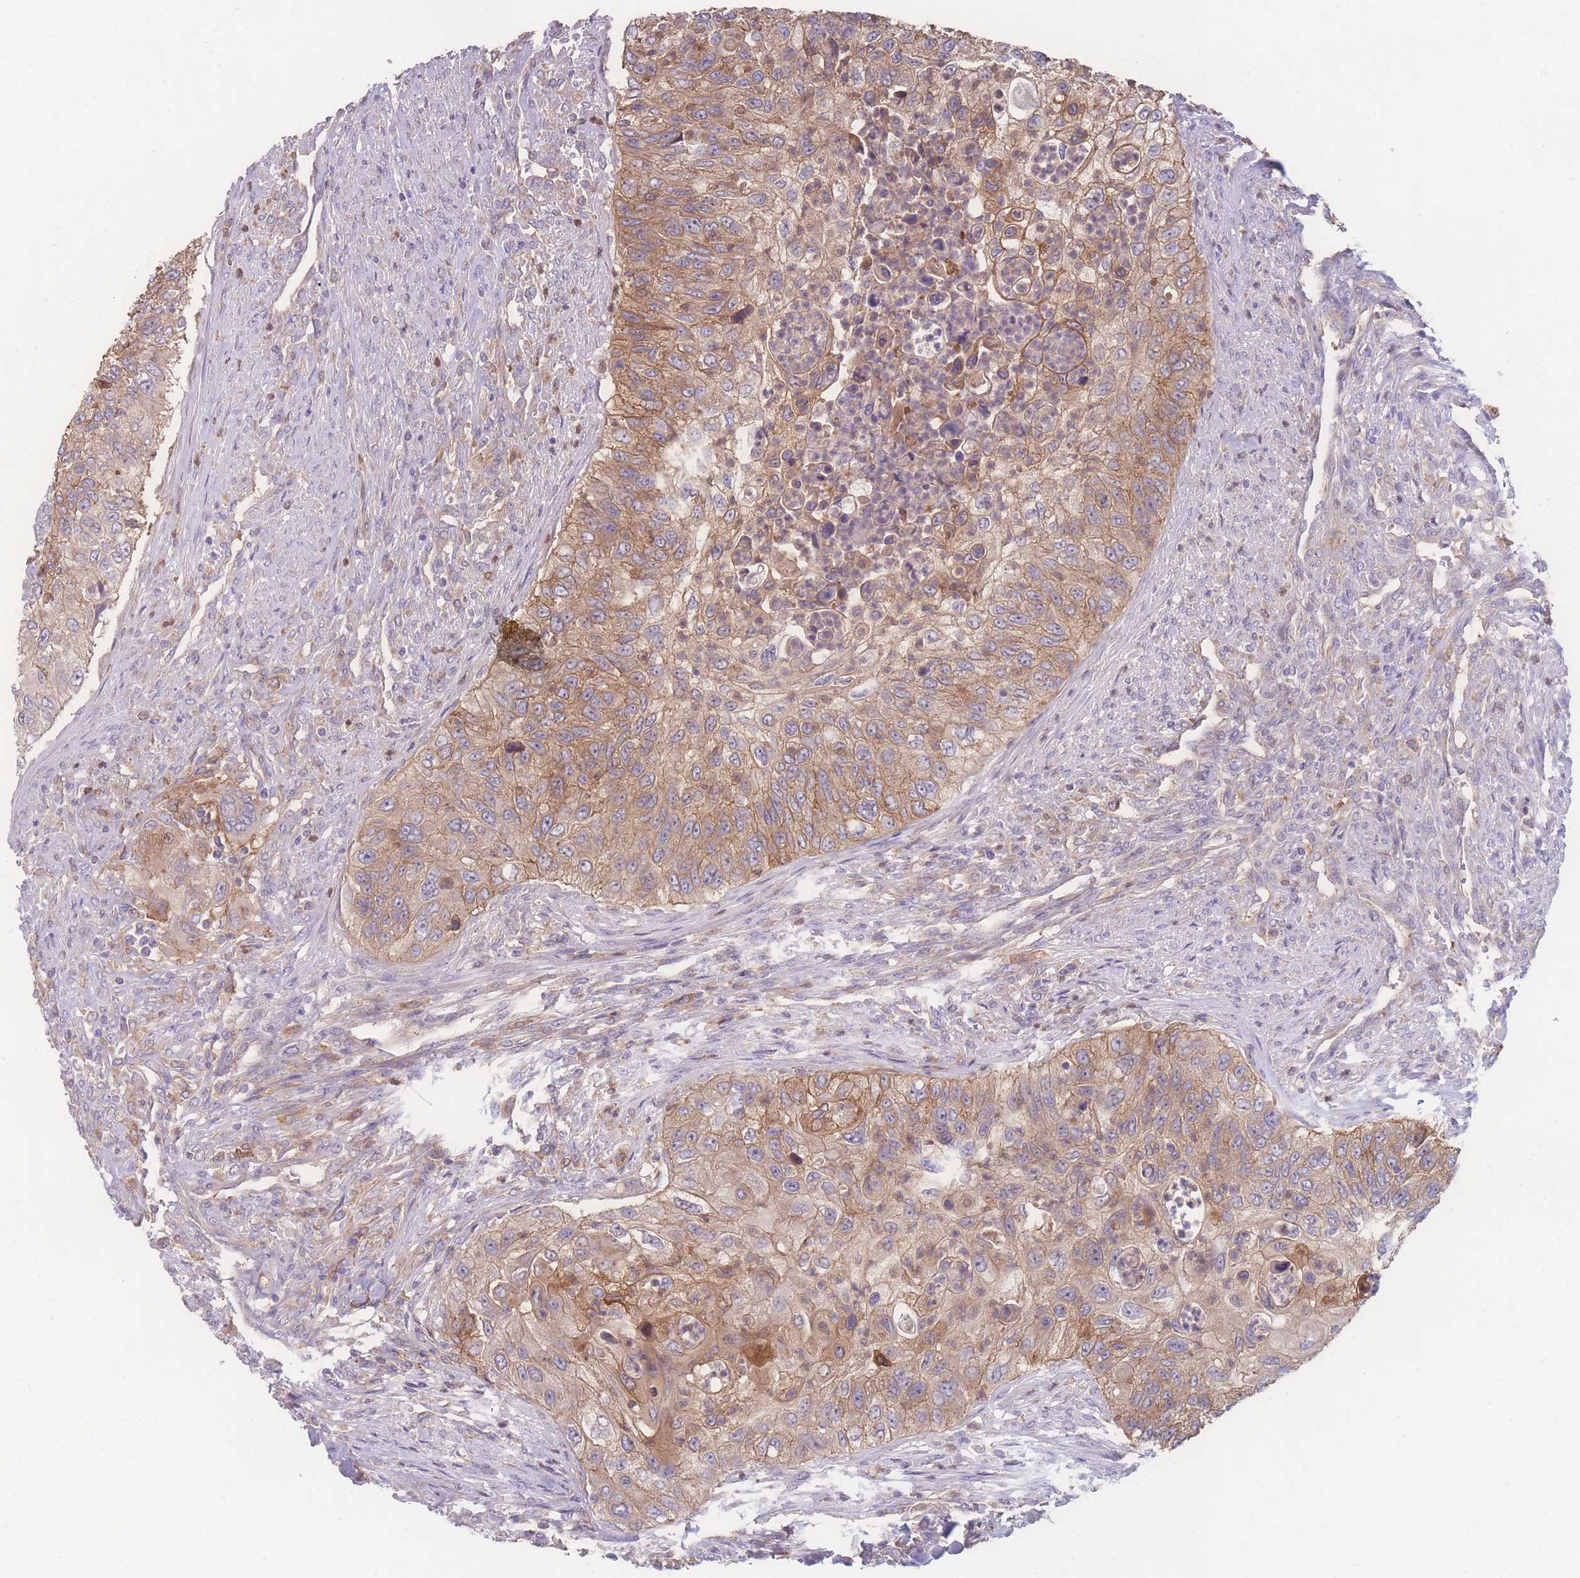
{"staining": {"intensity": "moderate", "quantity": "25%-75%", "location": "cytoplasmic/membranous"}, "tissue": "urothelial cancer", "cell_type": "Tumor cells", "image_type": "cancer", "snomed": [{"axis": "morphology", "description": "Urothelial carcinoma, High grade"}, {"axis": "topography", "description": "Urinary bladder"}], "caption": "Protein staining reveals moderate cytoplasmic/membranous positivity in about 25%-75% of tumor cells in high-grade urothelial carcinoma. Immunohistochemistry stains the protein of interest in brown and the nuclei are stained blue.", "gene": "STEAP3", "patient": {"sex": "female", "age": 60}}